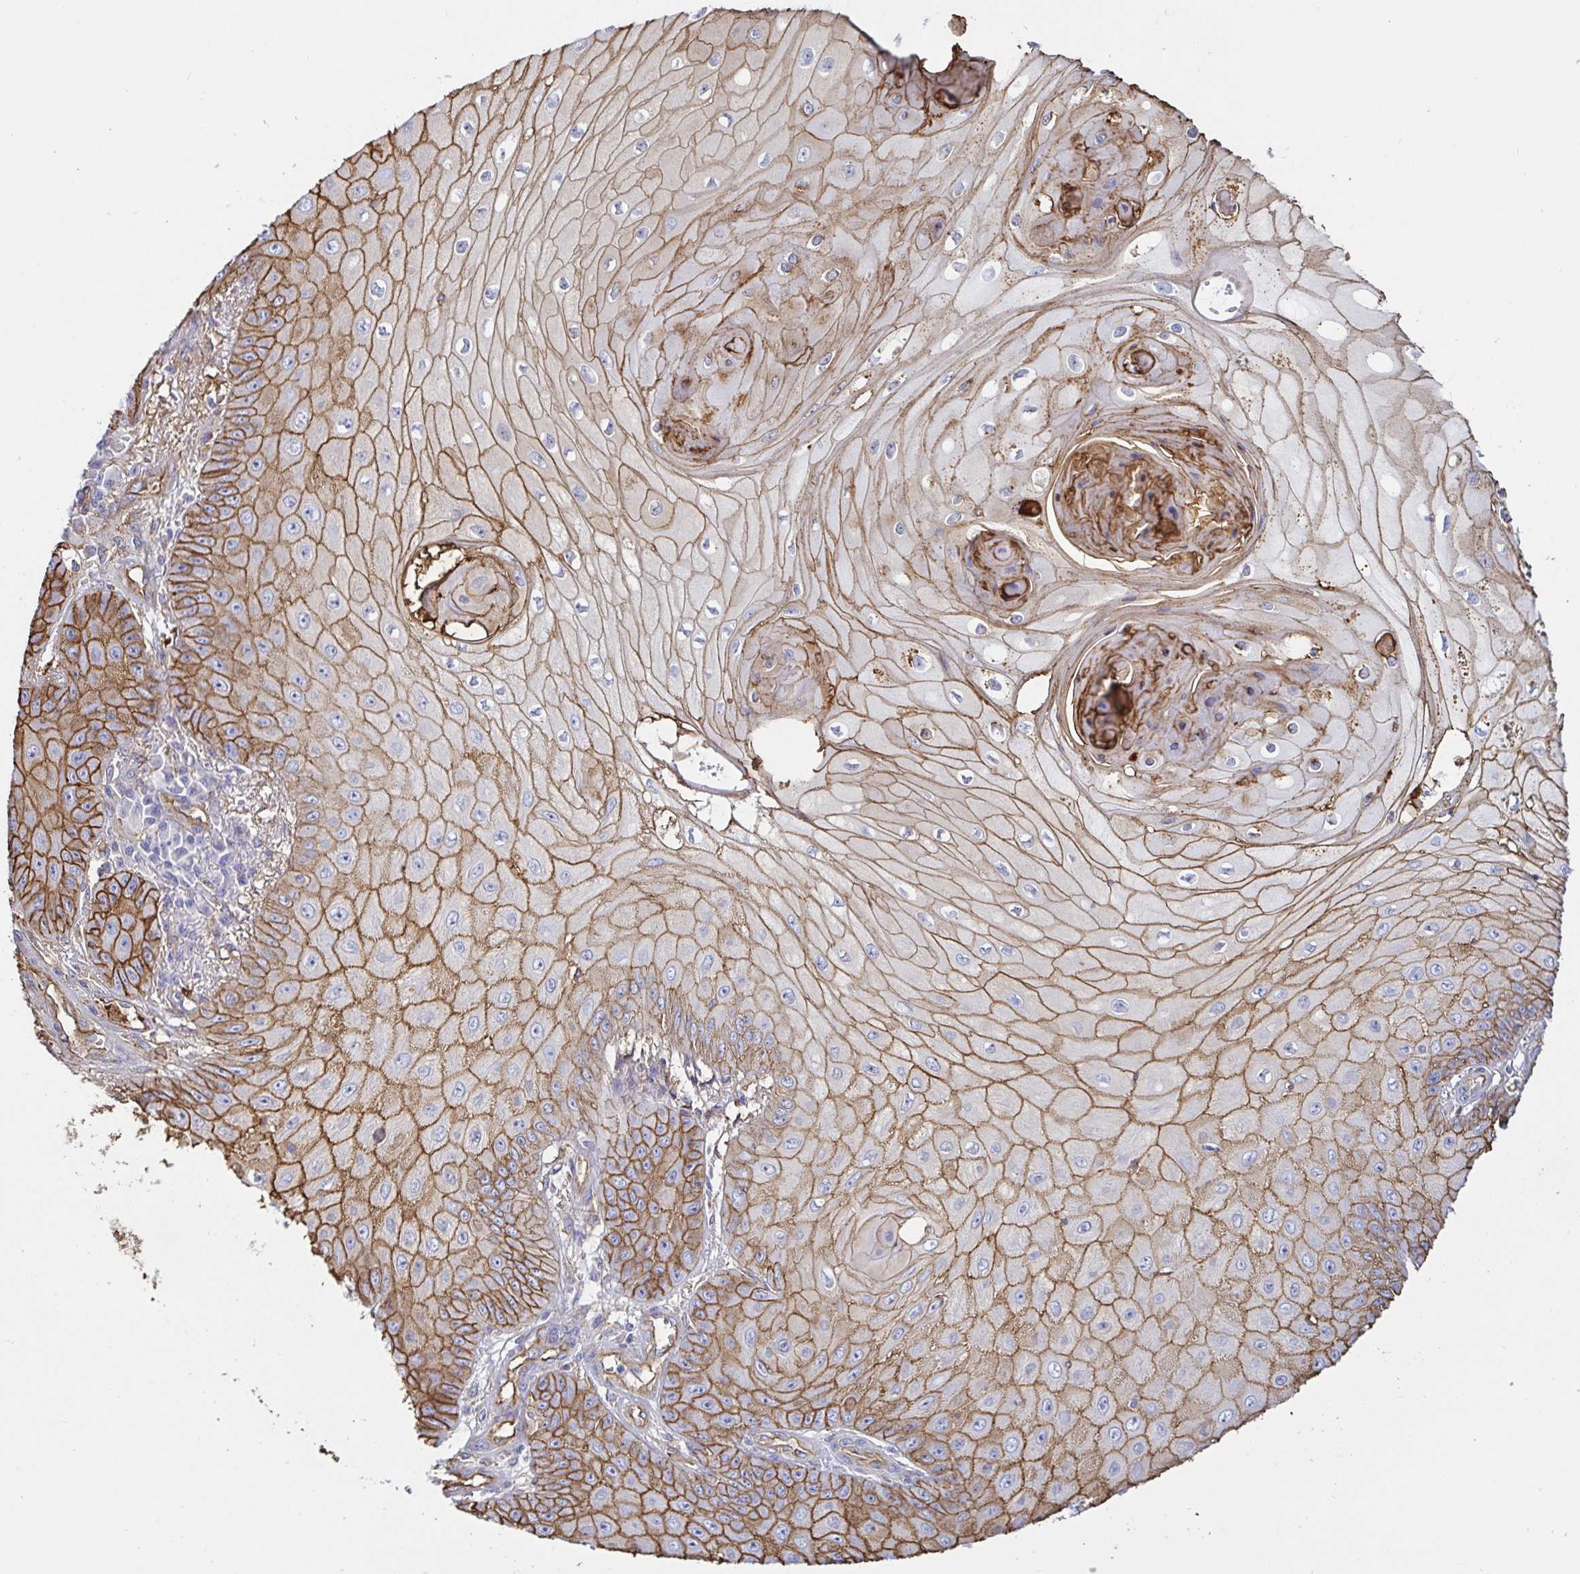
{"staining": {"intensity": "moderate", "quantity": ">75%", "location": "cytoplasmic/membranous"}, "tissue": "skin cancer", "cell_type": "Tumor cells", "image_type": "cancer", "snomed": [{"axis": "morphology", "description": "Squamous cell carcinoma, NOS"}, {"axis": "topography", "description": "Skin"}], "caption": "Immunohistochemical staining of skin cancer (squamous cell carcinoma) exhibits medium levels of moderate cytoplasmic/membranous protein expression in approximately >75% of tumor cells. Immunohistochemistry stains the protein of interest in brown and the nuclei are stained blue.", "gene": "ANXA2", "patient": {"sex": "male", "age": 70}}